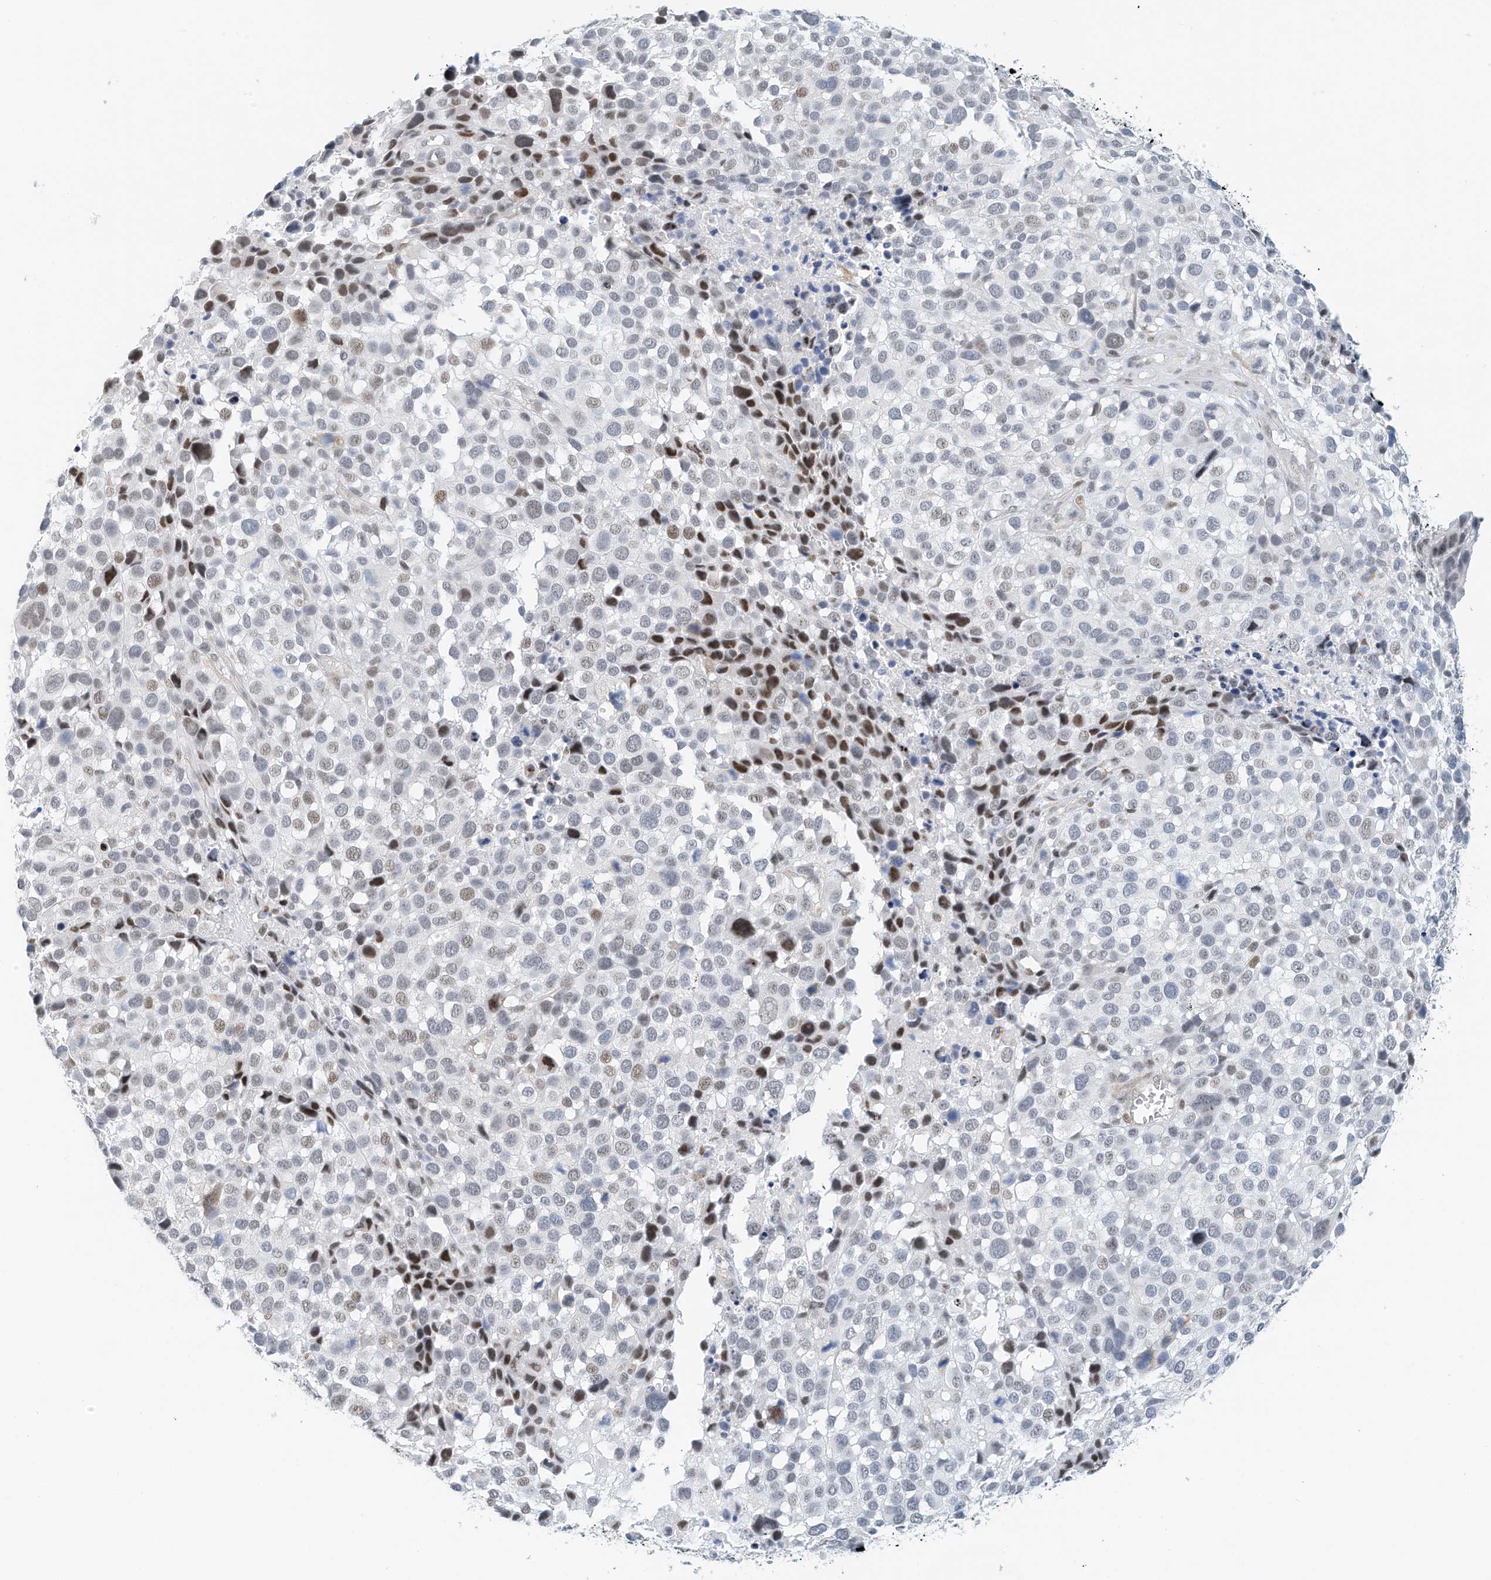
{"staining": {"intensity": "weak", "quantity": "<25%", "location": "nuclear"}, "tissue": "melanoma", "cell_type": "Tumor cells", "image_type": "cancer", "snomed": [{"axis": "morphology", "description": "Malignant melanoma, NOS"}, {"axis": "topography", "description": "Skin of trunk"}], "caption": "The photomicrograph reveals no significant expression in tumor cells of melanoma.", "gene": "ARHGAP28", "patient": {"sex": "male", "age": 71}}